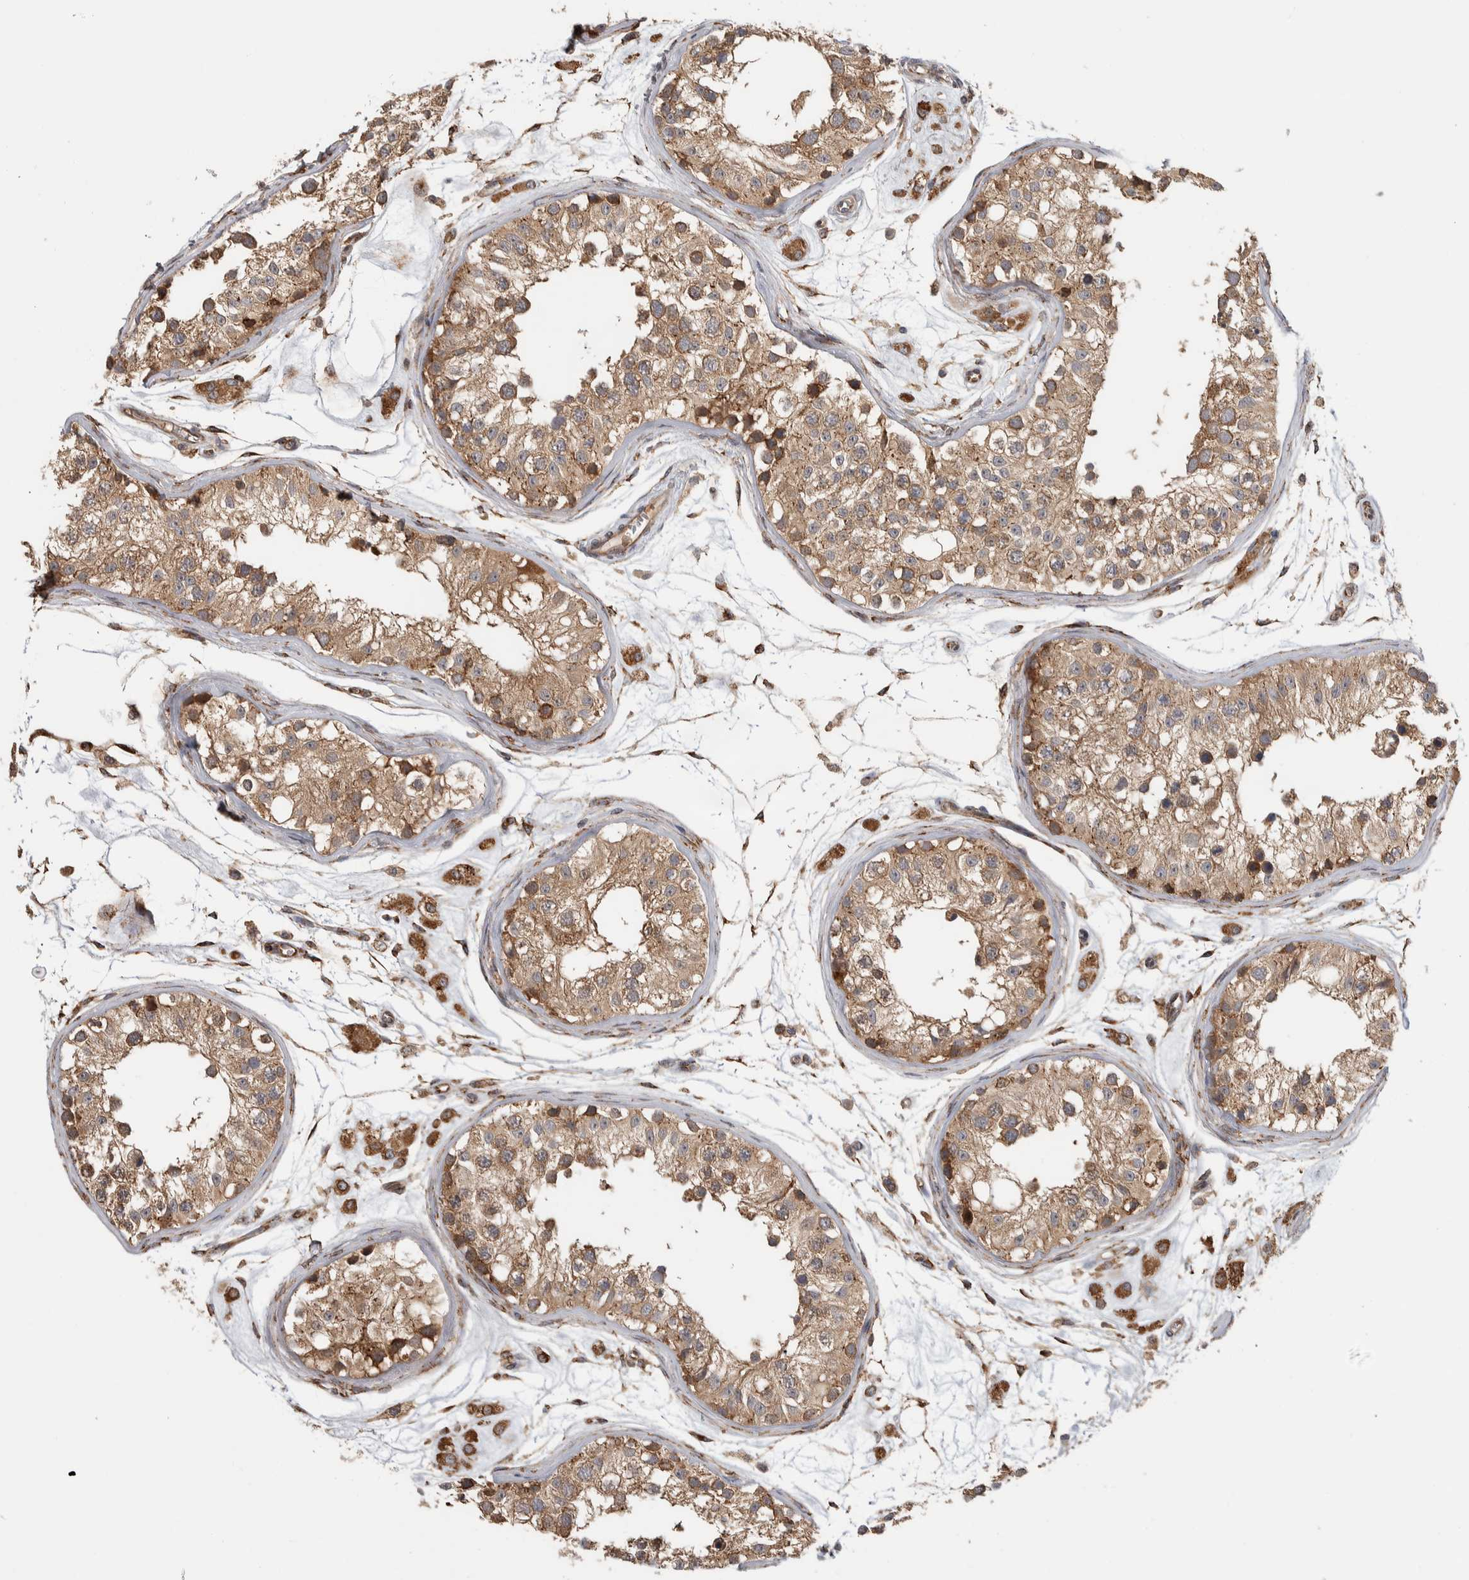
{"staining": {"intensity": "moderate", "quantity": ">75%", "location": "cytoplasmic/membranous"}, "tissue": "testis", "cell_type": "Cells in seminiferous ducts", "image_type": "normal", "snomed": [{"axis": "morphology", "description": "Normal tissue, NOS"}, {"axis": "morphology", "description": "Adenocarcinoma, metastatic, NOS"}, {"axis": "topography", "description": "Testis"}], "caption": "Normal testis shows moderate cytoplasmic/membranous staining in approximately >75% of cells in seminiferous ducts.", "gene": "EIF3H", "patient": {"sex": "male", "age": 26}}